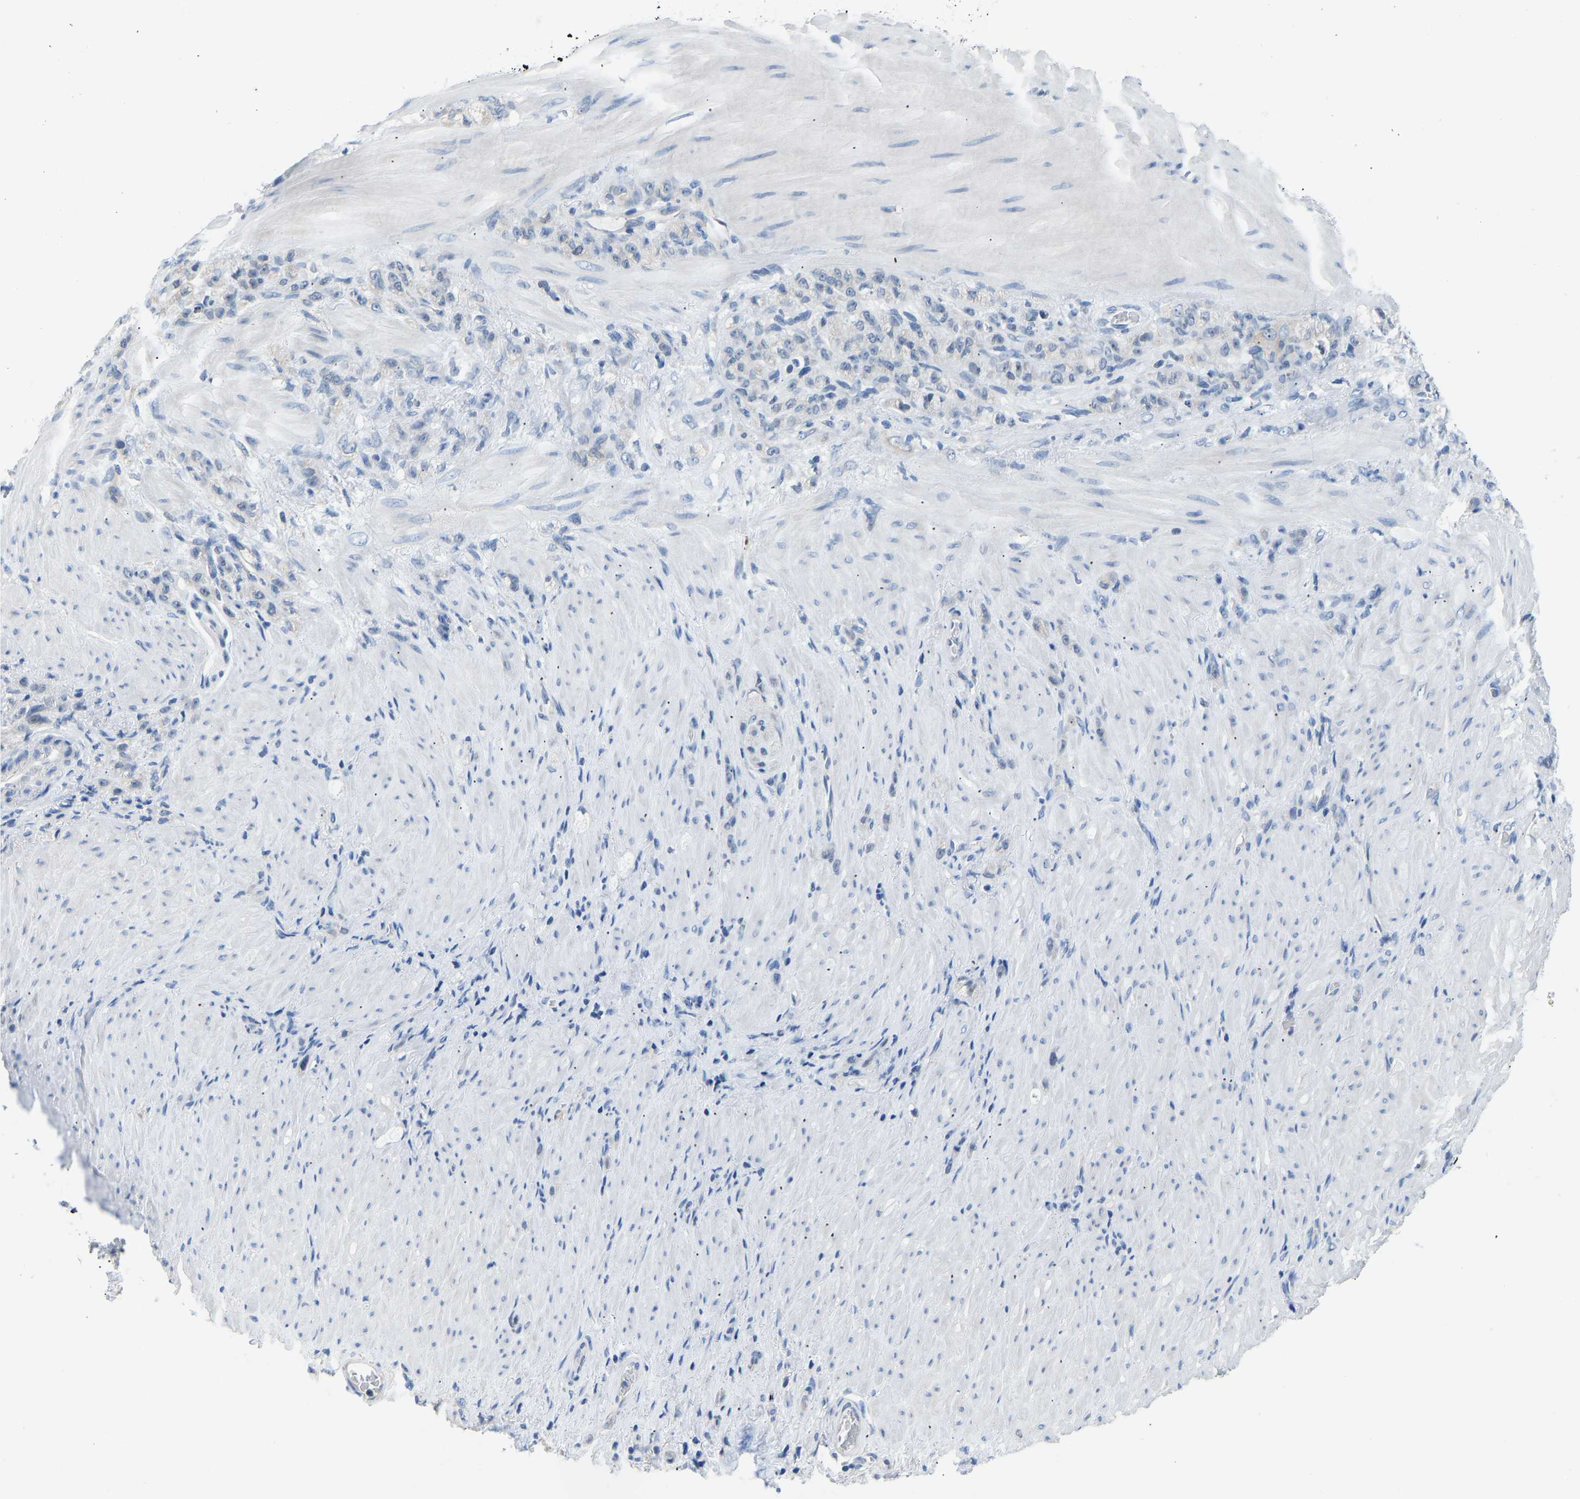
{"staining": {"intensity": "negative", "quantity": "none", "location": "none"}, "tissue": "stomach cancer", "cell_type": "Tumor cells", "image_type": "cancer", "snomed": [{"axis": "morphology", "description": "Normal tissue, NOS"}, {"axis": "morphology", "description": "Adenocarcinoma, NOS"}, {"axis": "topography", "description": "Stomach"}], "caption": "This is a histopathology image of IHC staining of stomach cancer (adenocarcinoma), which shows no expression in tumor cells.", "gene": "VRK1", "patient": {"sex": "male", "age": 82}}